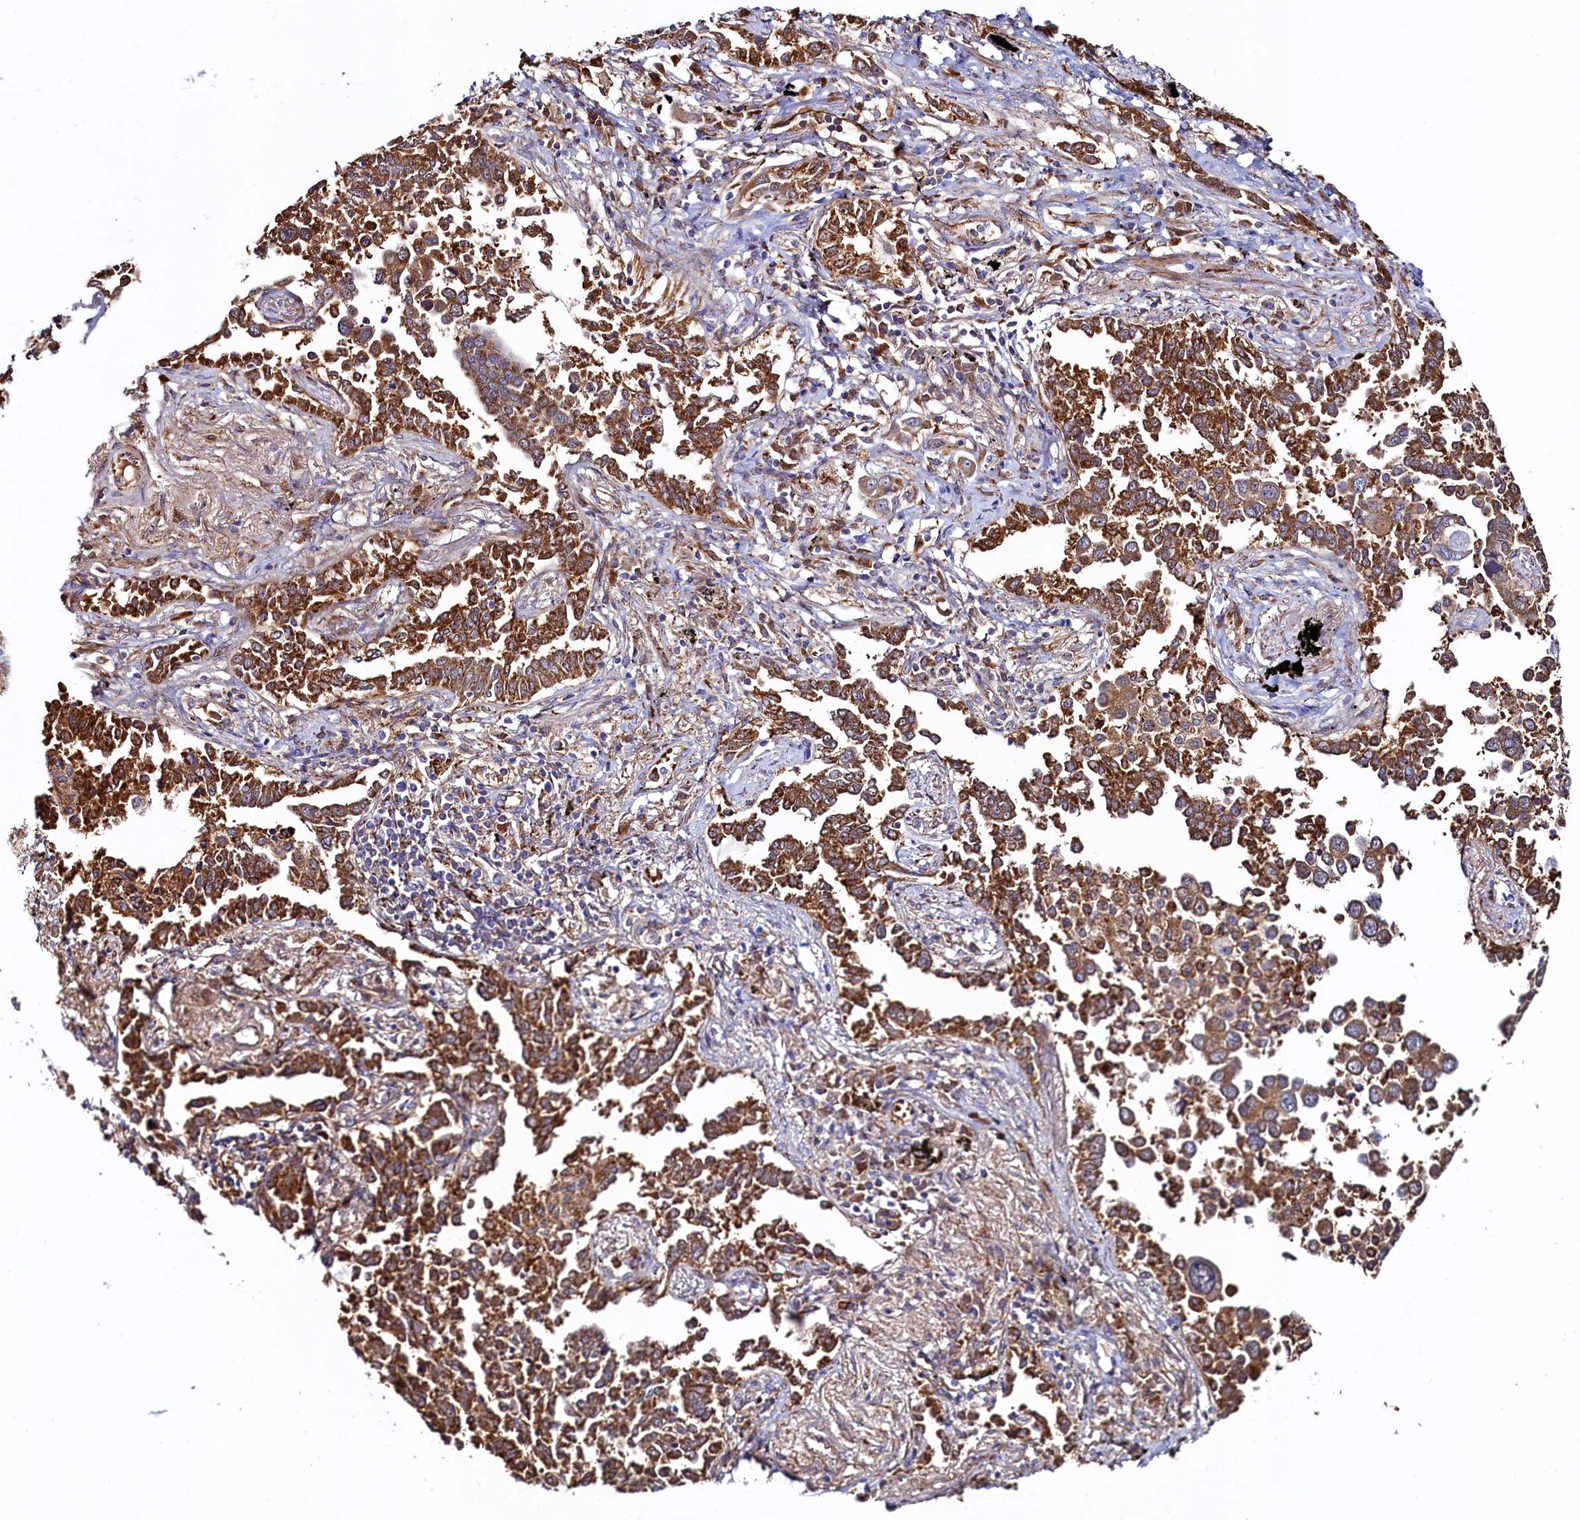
{"staining": {"intensity": "strong", "quantity": ">75%", "location": "cytoplasmic/membranous"}, "tissue": "lung cancer", "cell_type": "Tumor cells", "image_type": "cancer", "snomed": [{"axis": "morphology", "description": "Adenocarcinoma, NOS"}, {"axis": "topography", "description": "Lung"}], "caption": "The histopathology image exhibits a brown stain indicating the presence of a protein in the cytoplasmic/membranous of tumor cells in lung cancer.", "gene": "ASTE1", "patient": {"sex": "male", "age": 67}}